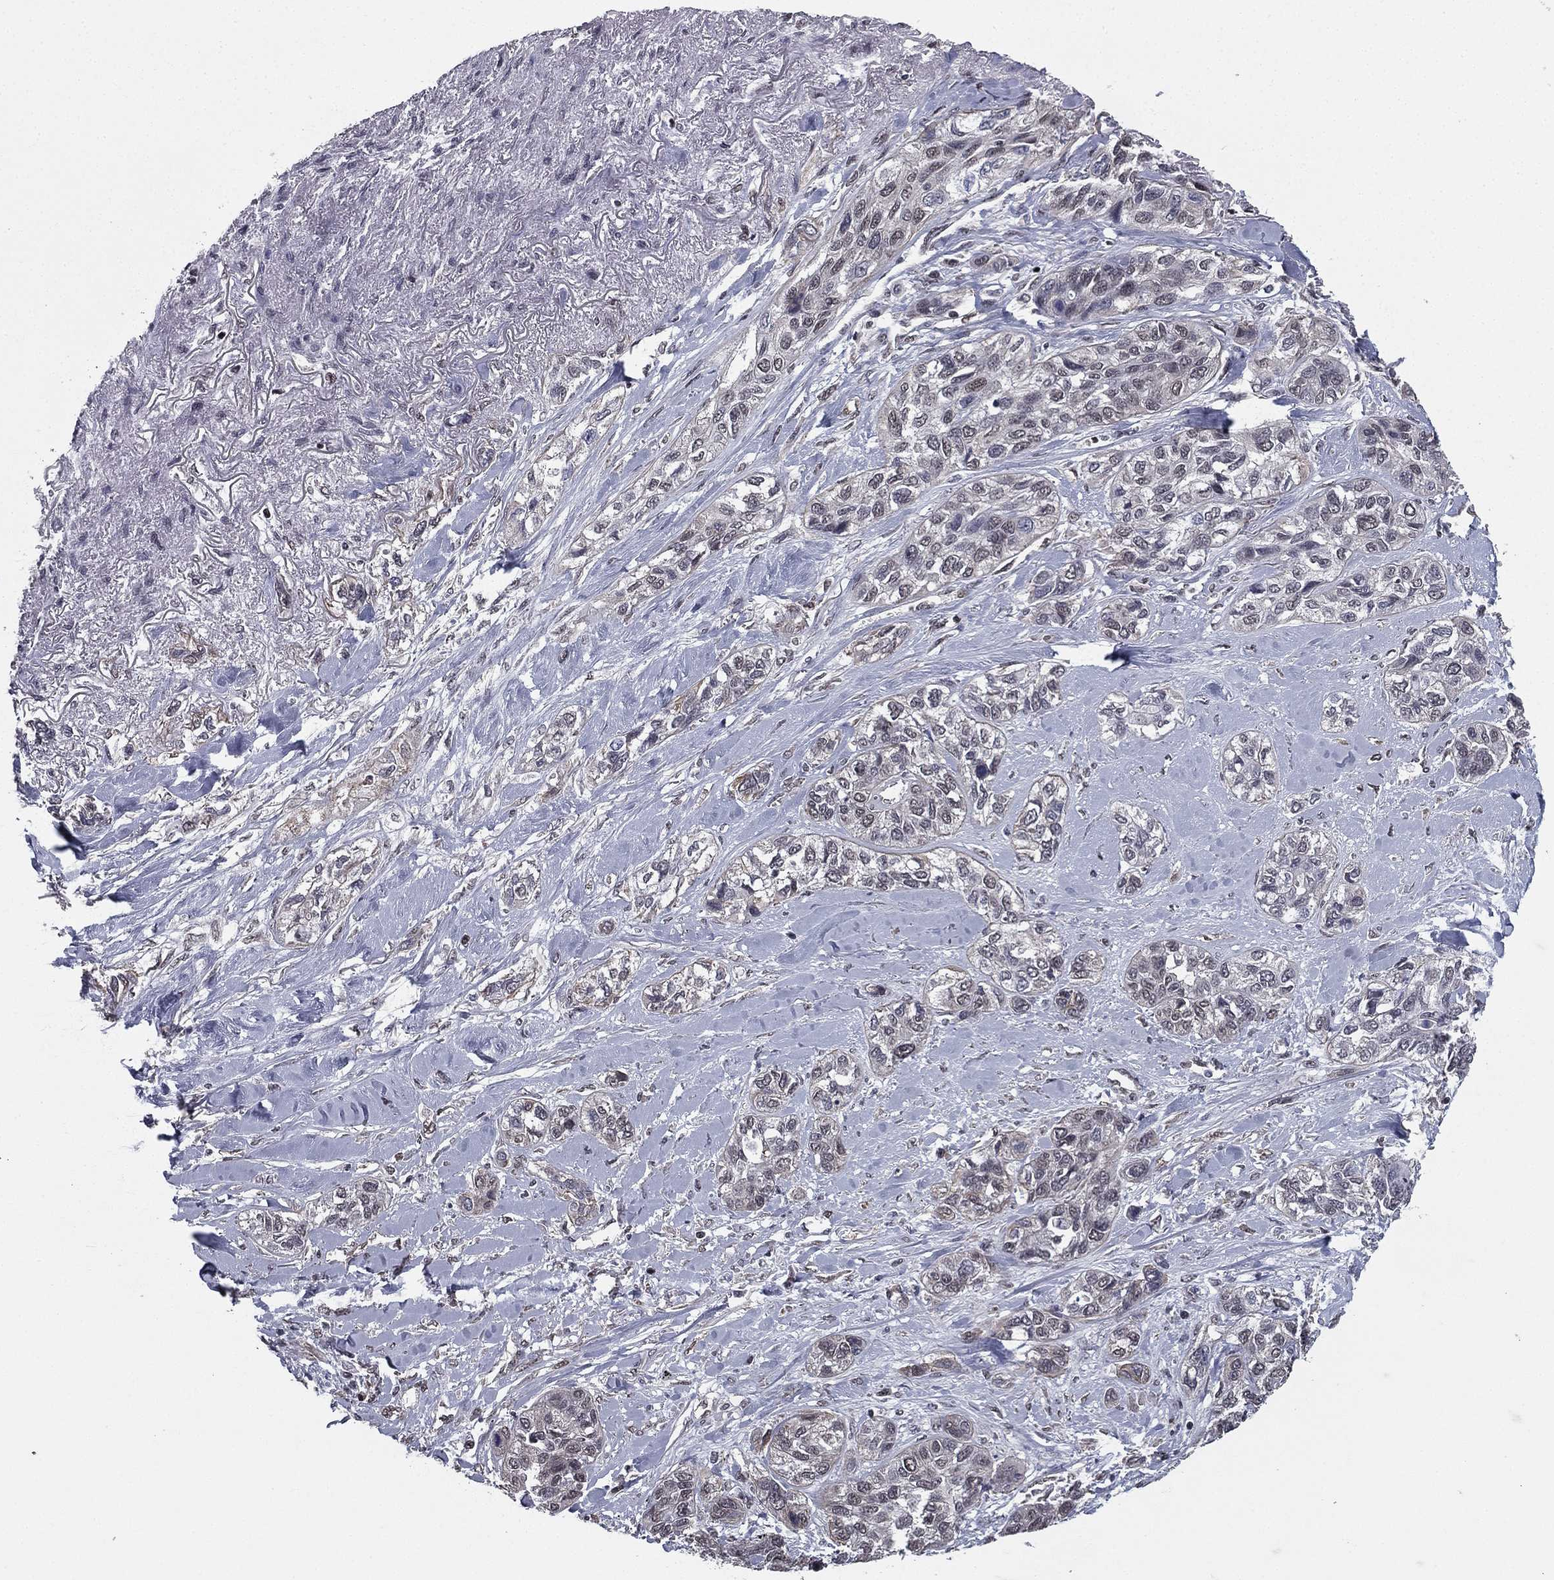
{"staining": {"intensity": "weak", "quantity": "<25%", "location": "cytoplasmic/membranous"}, "tissue": "lung cancer", "cell_type": "Tumor cells", "image_type": "cancer", "snomed": [{"axis": "morphology", "description": "Squamous cell carcinoma, NOS"}, {"axis": "topography", "description": "Lung"}], "caption": "This photomicrograph is of lung cancer stained with immunohistochemistry to label a protein in brown with the nuclei are counter-stained blue. There is no expression in tumor cells.", "gene": "RARB", "patient": {"sex": "female", "age": 70}}